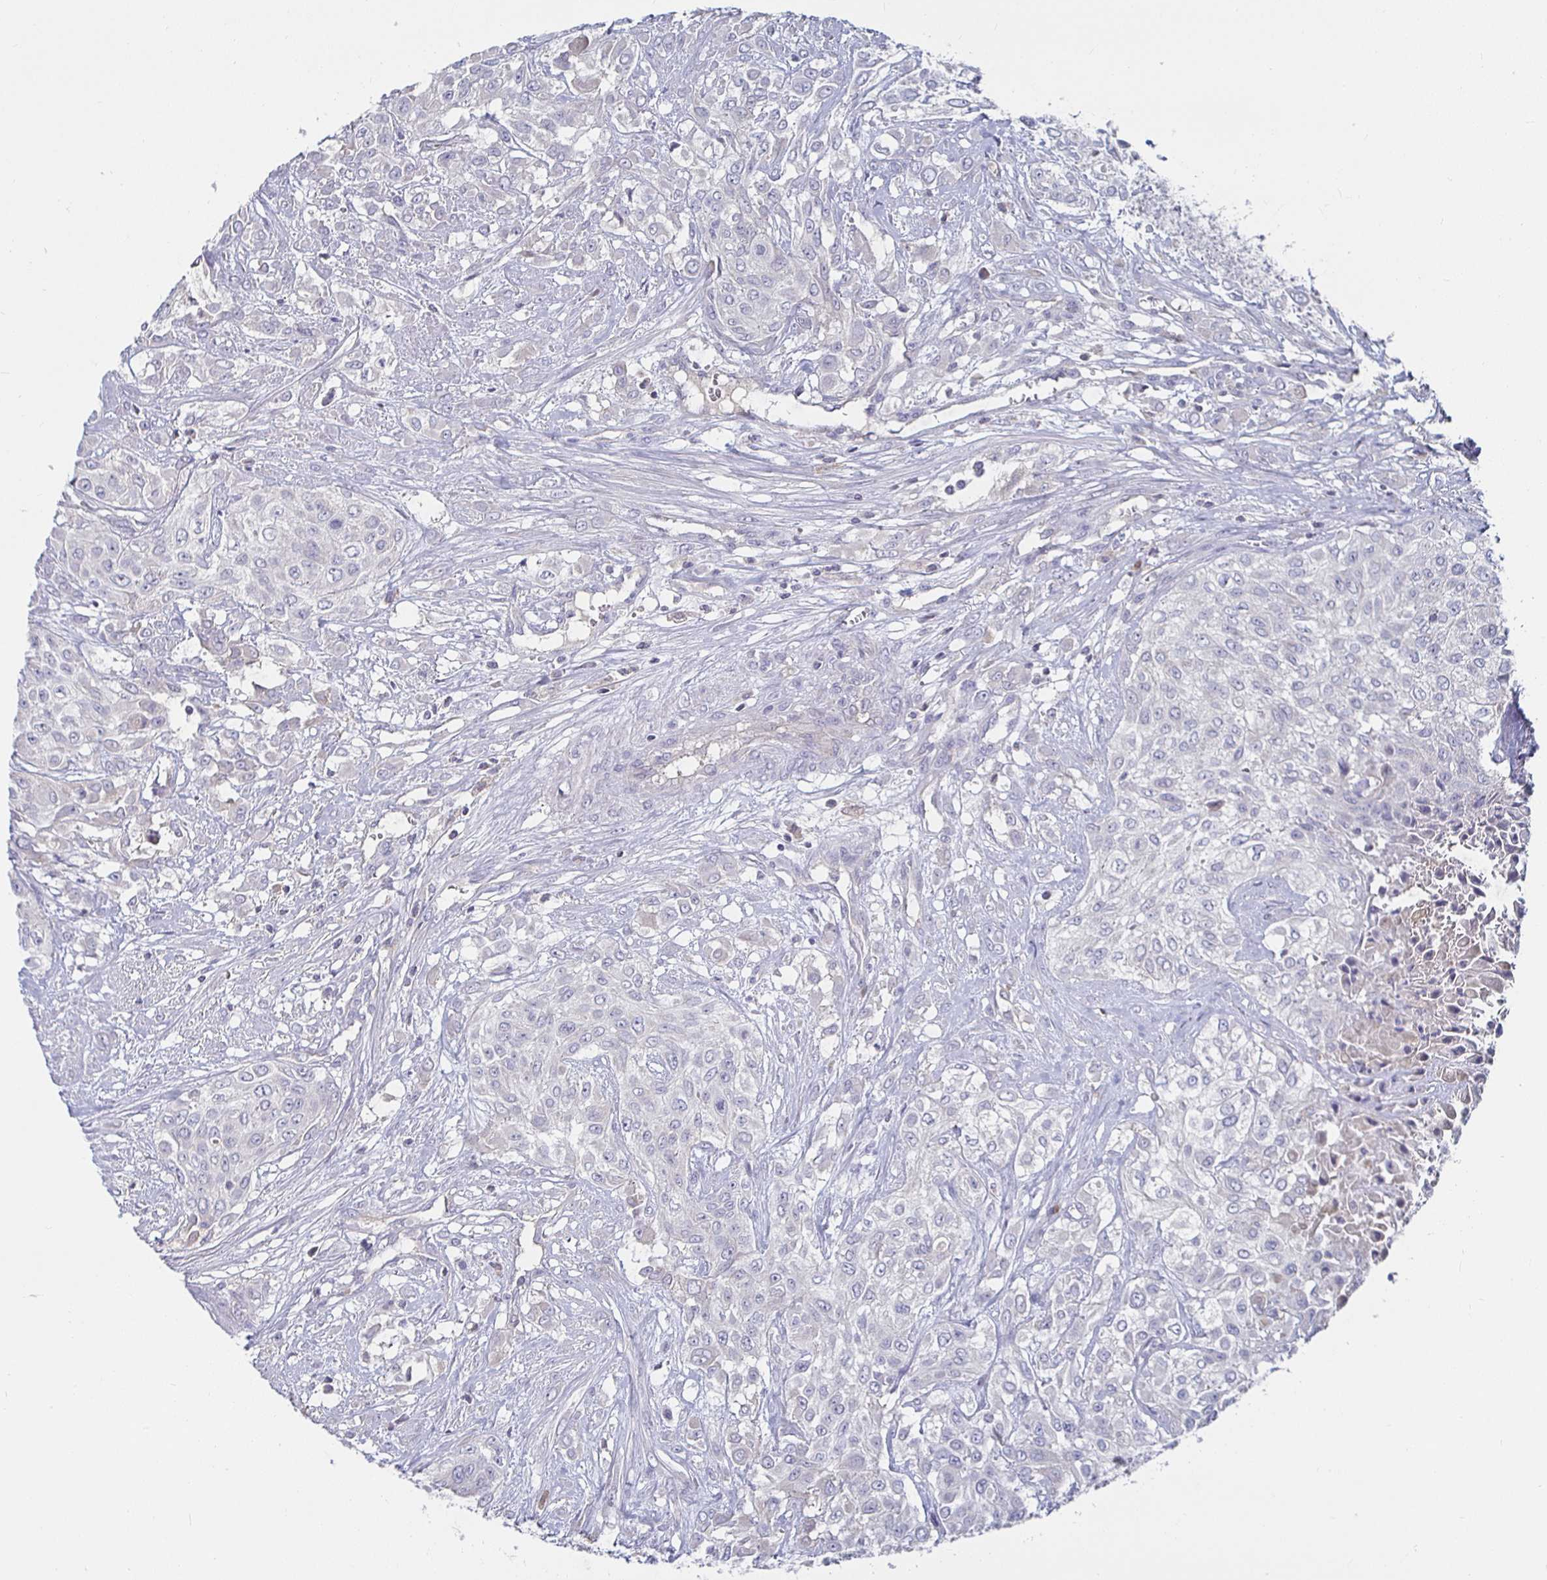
{"staining": {"intensity": "negative", "quantity": "none", "location": "none"}, "tissue": "urothelial cancer", "cell_type": "Tumor cells", "image_type": "cancer", "snomed": [{"axis": "morphology", "description": "Urothelial carcinoma, High grade"}, {"axis": "topography", "description": "Urinary bladder"}], "caption": "This is an IHC image of urothelial cancer. There is no expression in tumor cells.", "gene": "RNF144B", "patient": {"sex": "male", "age": 57}}